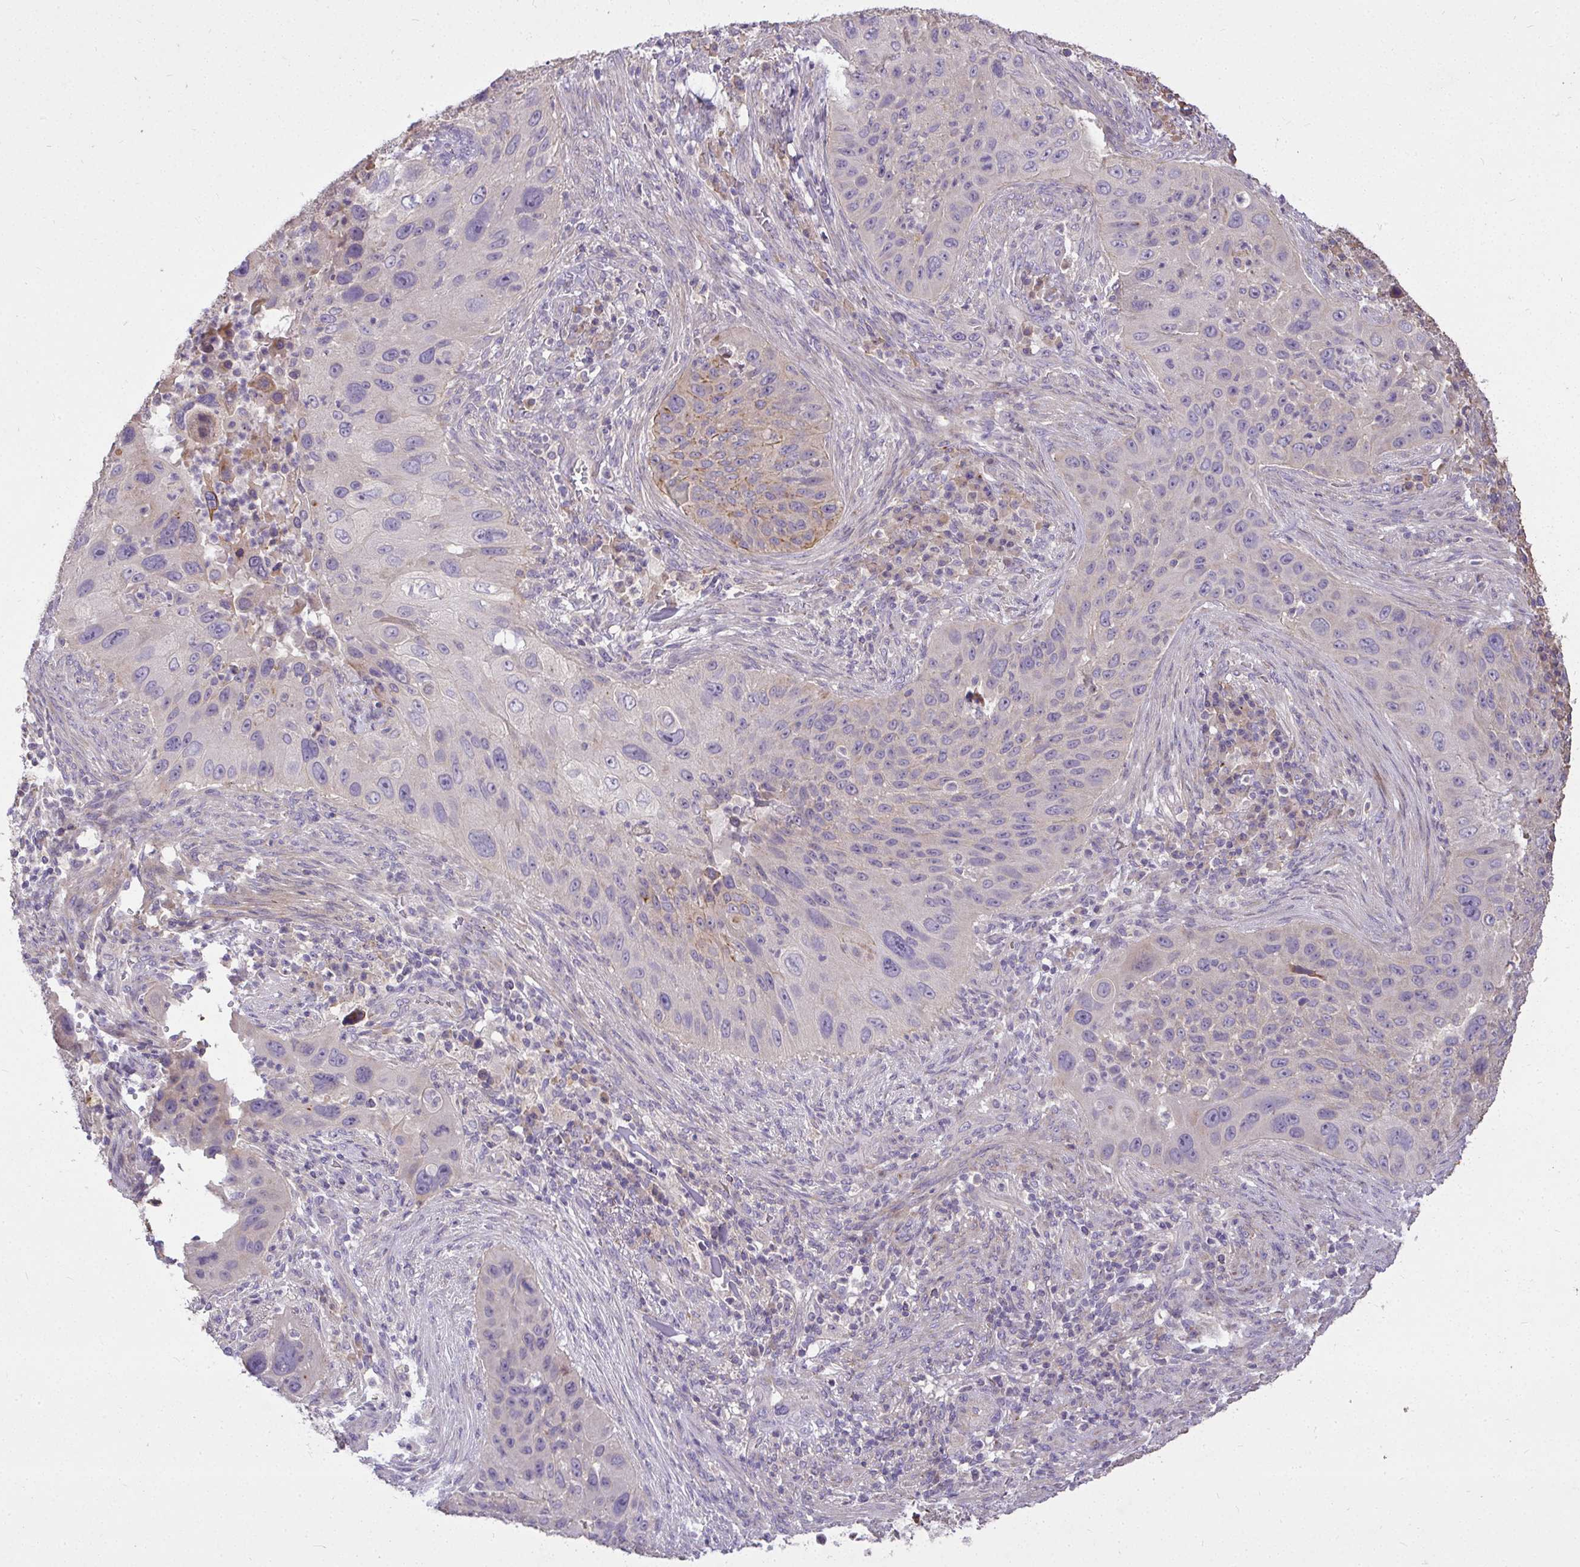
{"staining": {"intensity": "moderate", "quantity": "25%-75%", "location": "cytoplasmic/membranous"}, "tissue": "lung cancer", "cell_type": "Tumor cells", "image_type": "cancer", "snomed": [{"axis": "morphology", "description": "Squamous cell carcinoma, NOS"}, {"axis": "topography", "description": "Lung"}], "caption": "DAB (3,3'-diaminobenzidine) immunohistochemical staining of lung cancer (squamous cell carcinoma) demonstrates moderate cytoplasmic/membranous protein expression in about 25%-75% of tumor cells. (DAB (3,3'-diaminobenzidine) IHC, brown staining for protein, blue staining for nuclei).", "gene": "STRIP1", "patient": {"sex": "male", "age": 63}}